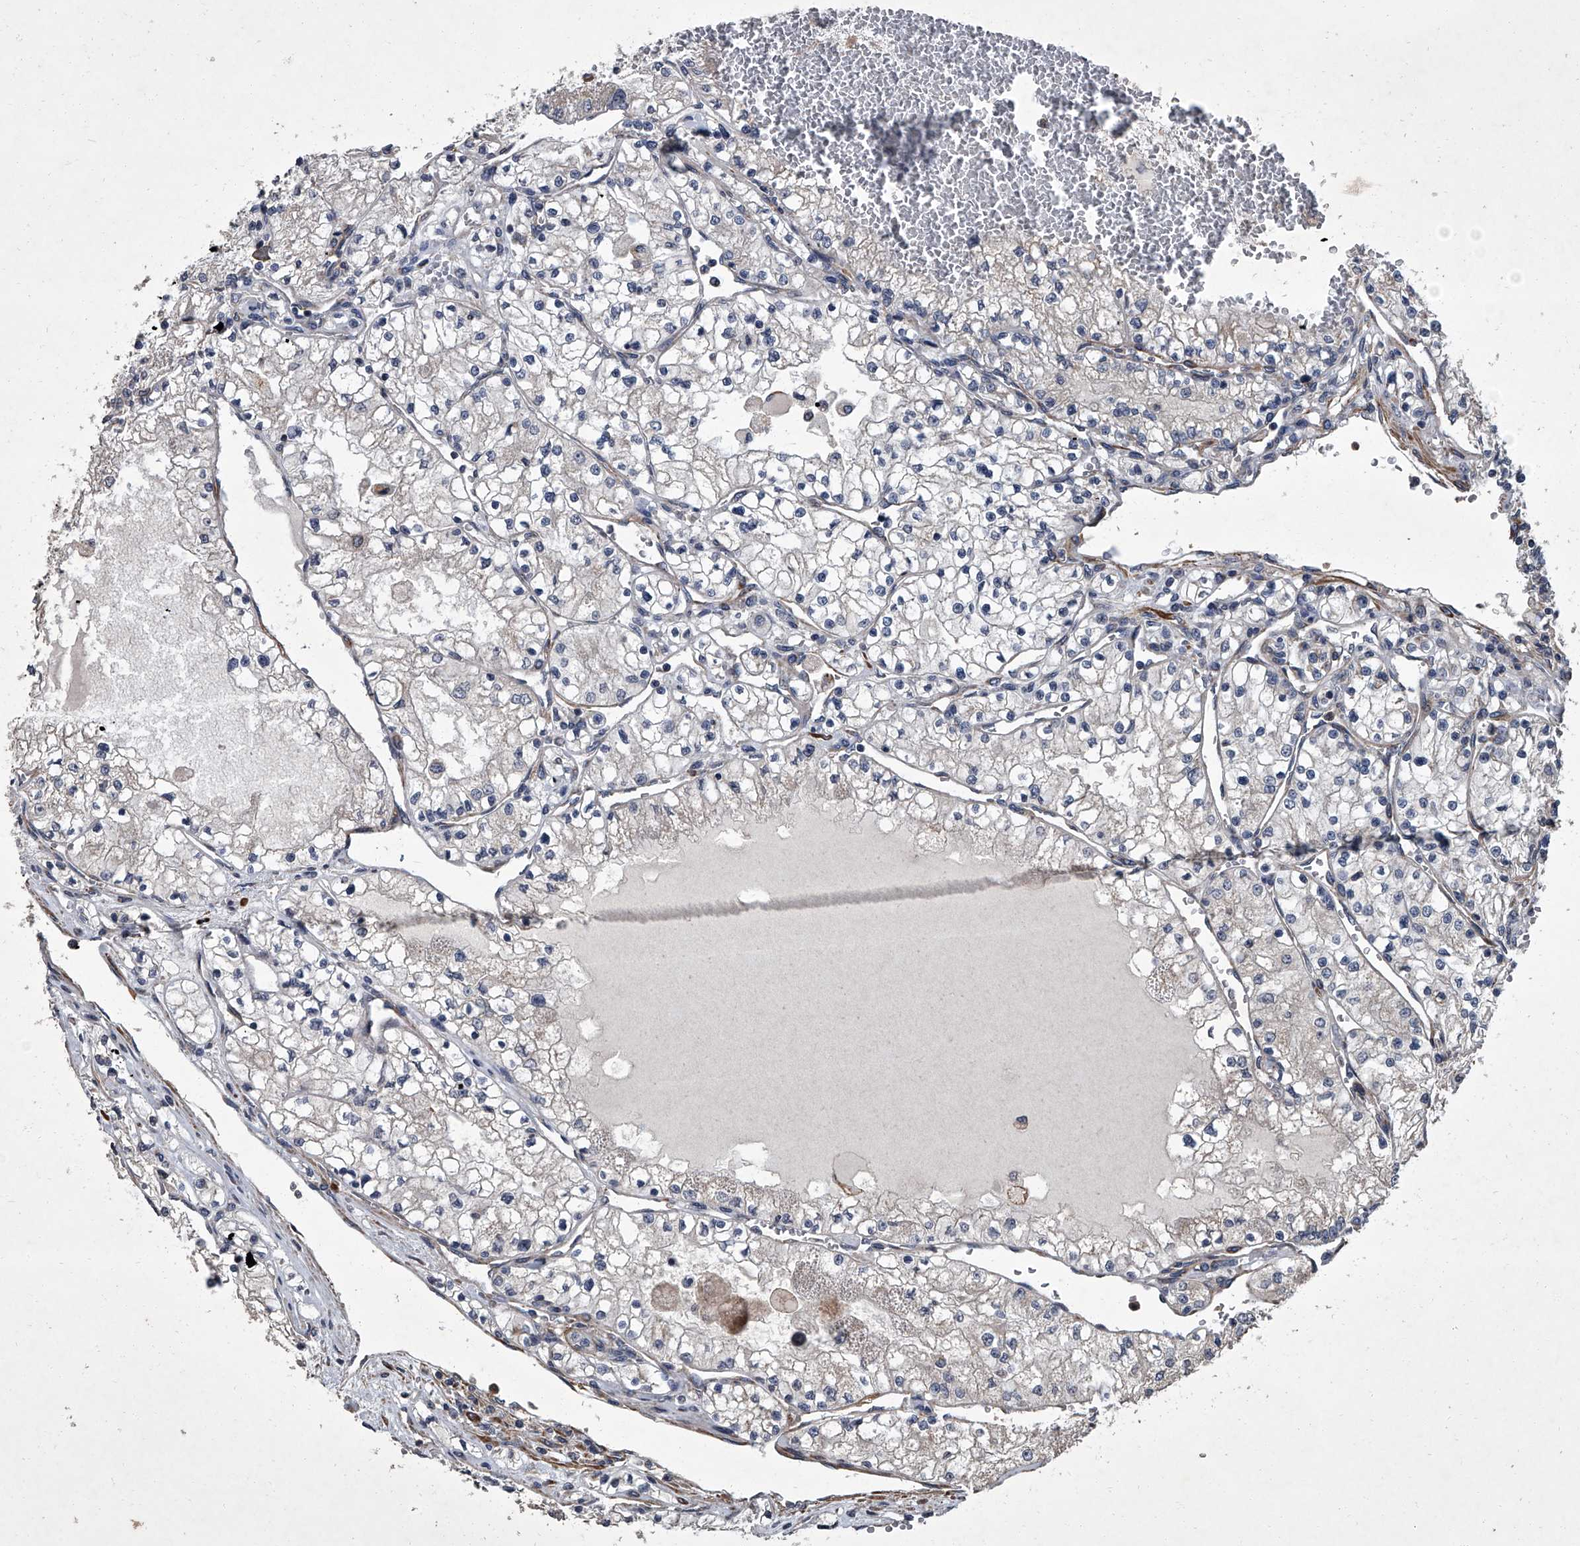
{"staining": {"intensity": "negative", "quantity": "none", "location": "none"}, "tissue": "renal cancer", "cell_type": "Tumor cells", "image_type": "cancer", "snomed": [{"axis": "morphology", "description": "Normal tissue, NOS"}, {"axis": "morphology", "description": "Adenocarcinoma, NOS"}, {"axis": "topography", "description": "Kidney"}], "caption": "Immunohistochemistry (IHC) histopathology image of neoplastic tissue: human renal cancer (adenocarcinoma) stained with DAB (3,3'-diaminobenzidine) displays no significant protein expression in tumor cells. Brightfield microscopy of immunohistochemistry (IHC) stained with DAB (3,3'-diaminobenzidine) (brown) and hematoxylin (blue), captured at high magnification.", "gene": "SIRT4", "patient": {"sex": "male", "age": 68}}